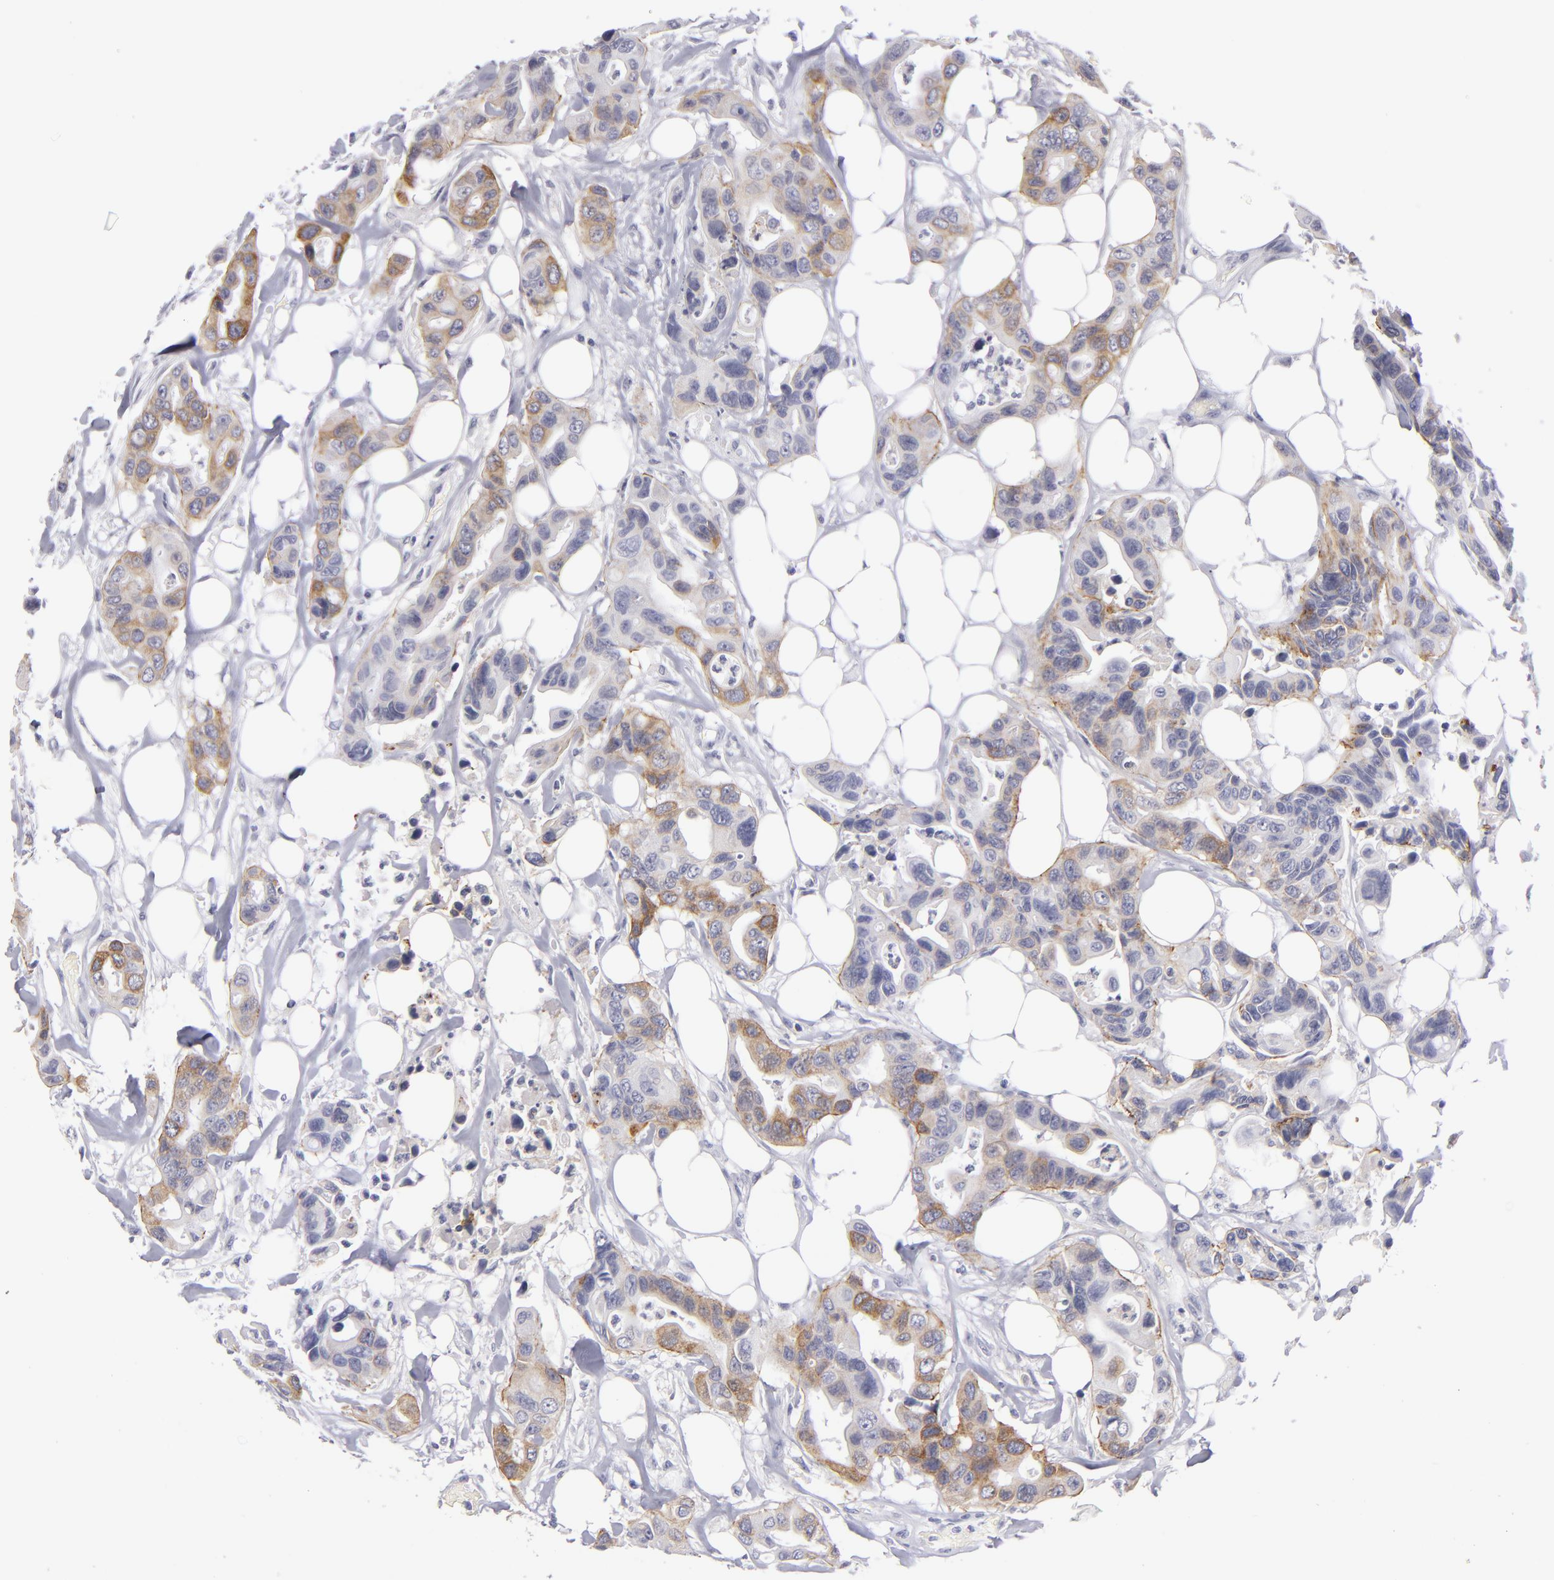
{"staining": {"intensity": "moderate", "quantity": "25%-75%", "location": "cytoplasmic/membranous"}, "tissue": "colorectal cancer", "cell_type": "Tumor cells", "image_type": "cancer", "snomed": [{"axis": "morphology", "description": "Adenocarcinoma, NOS"}, {"axis": "topography", "description": "Colon"}], "caption": "Colorectal cancer stained with DAB IHC displays medium levels of moderate cytoplasmic/membranous staining in about 25%-75% of tumor cells.", "gene": "ITGB4", "patient": {"sex": "female", "age": 70}}